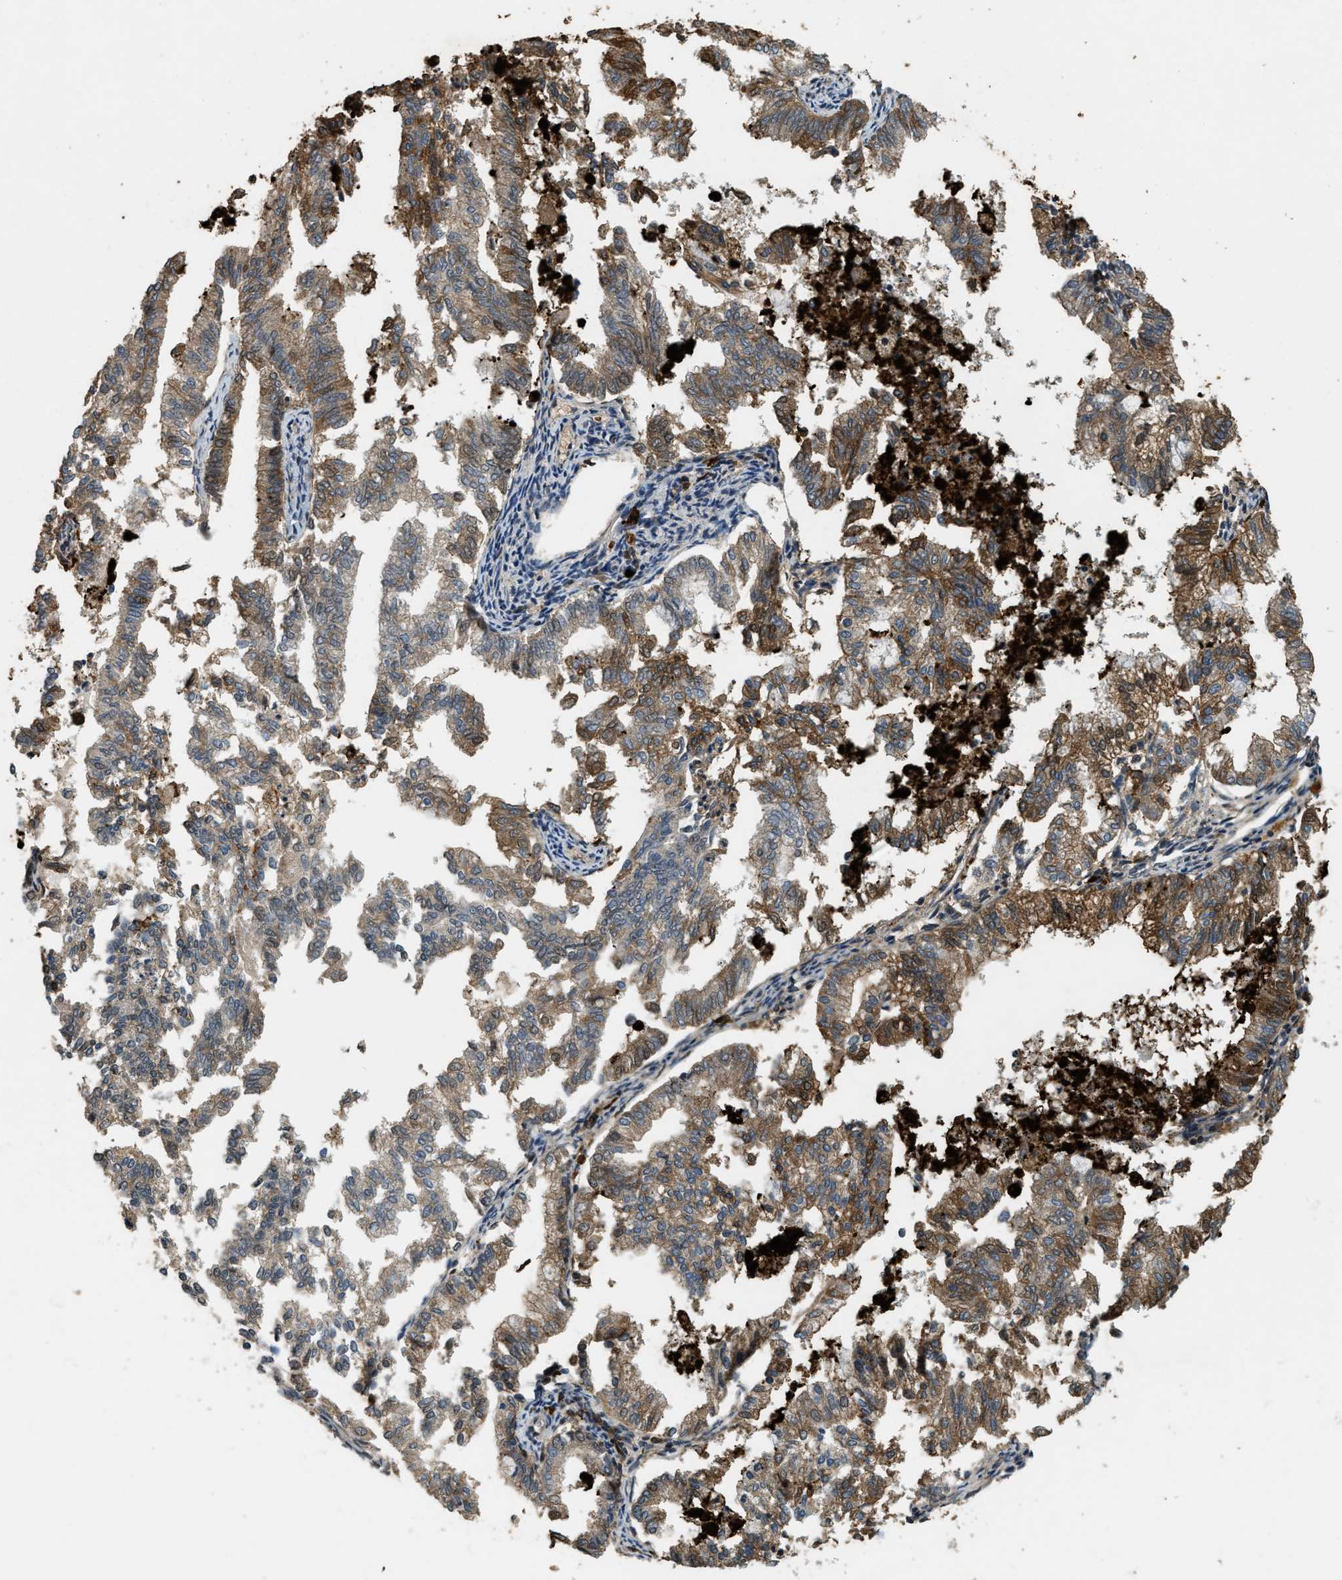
{"staining": {"intensity": "moderate", "quantity": "25%-75%", "location": "cytoplasmic/membranous"}, "tissue": "endometrial cancer", "cell_type": "Tumor cells", "image_type": "cancer", "snomed": [{"axis": "morphology", "description": "Necrosis, NOS"}, {"axis": "morphology", "description": "Adenocarcinoma, NOS"}, {"axis": "topography", "description": "Endometrium"}], "caption": "Moderate cytoplasmic/membranous staining is identified in about 25%-75% of tumor cells in endometrial cancer.", "gene": "RNF141", "patient": {"sex": "female", "age": 79}}